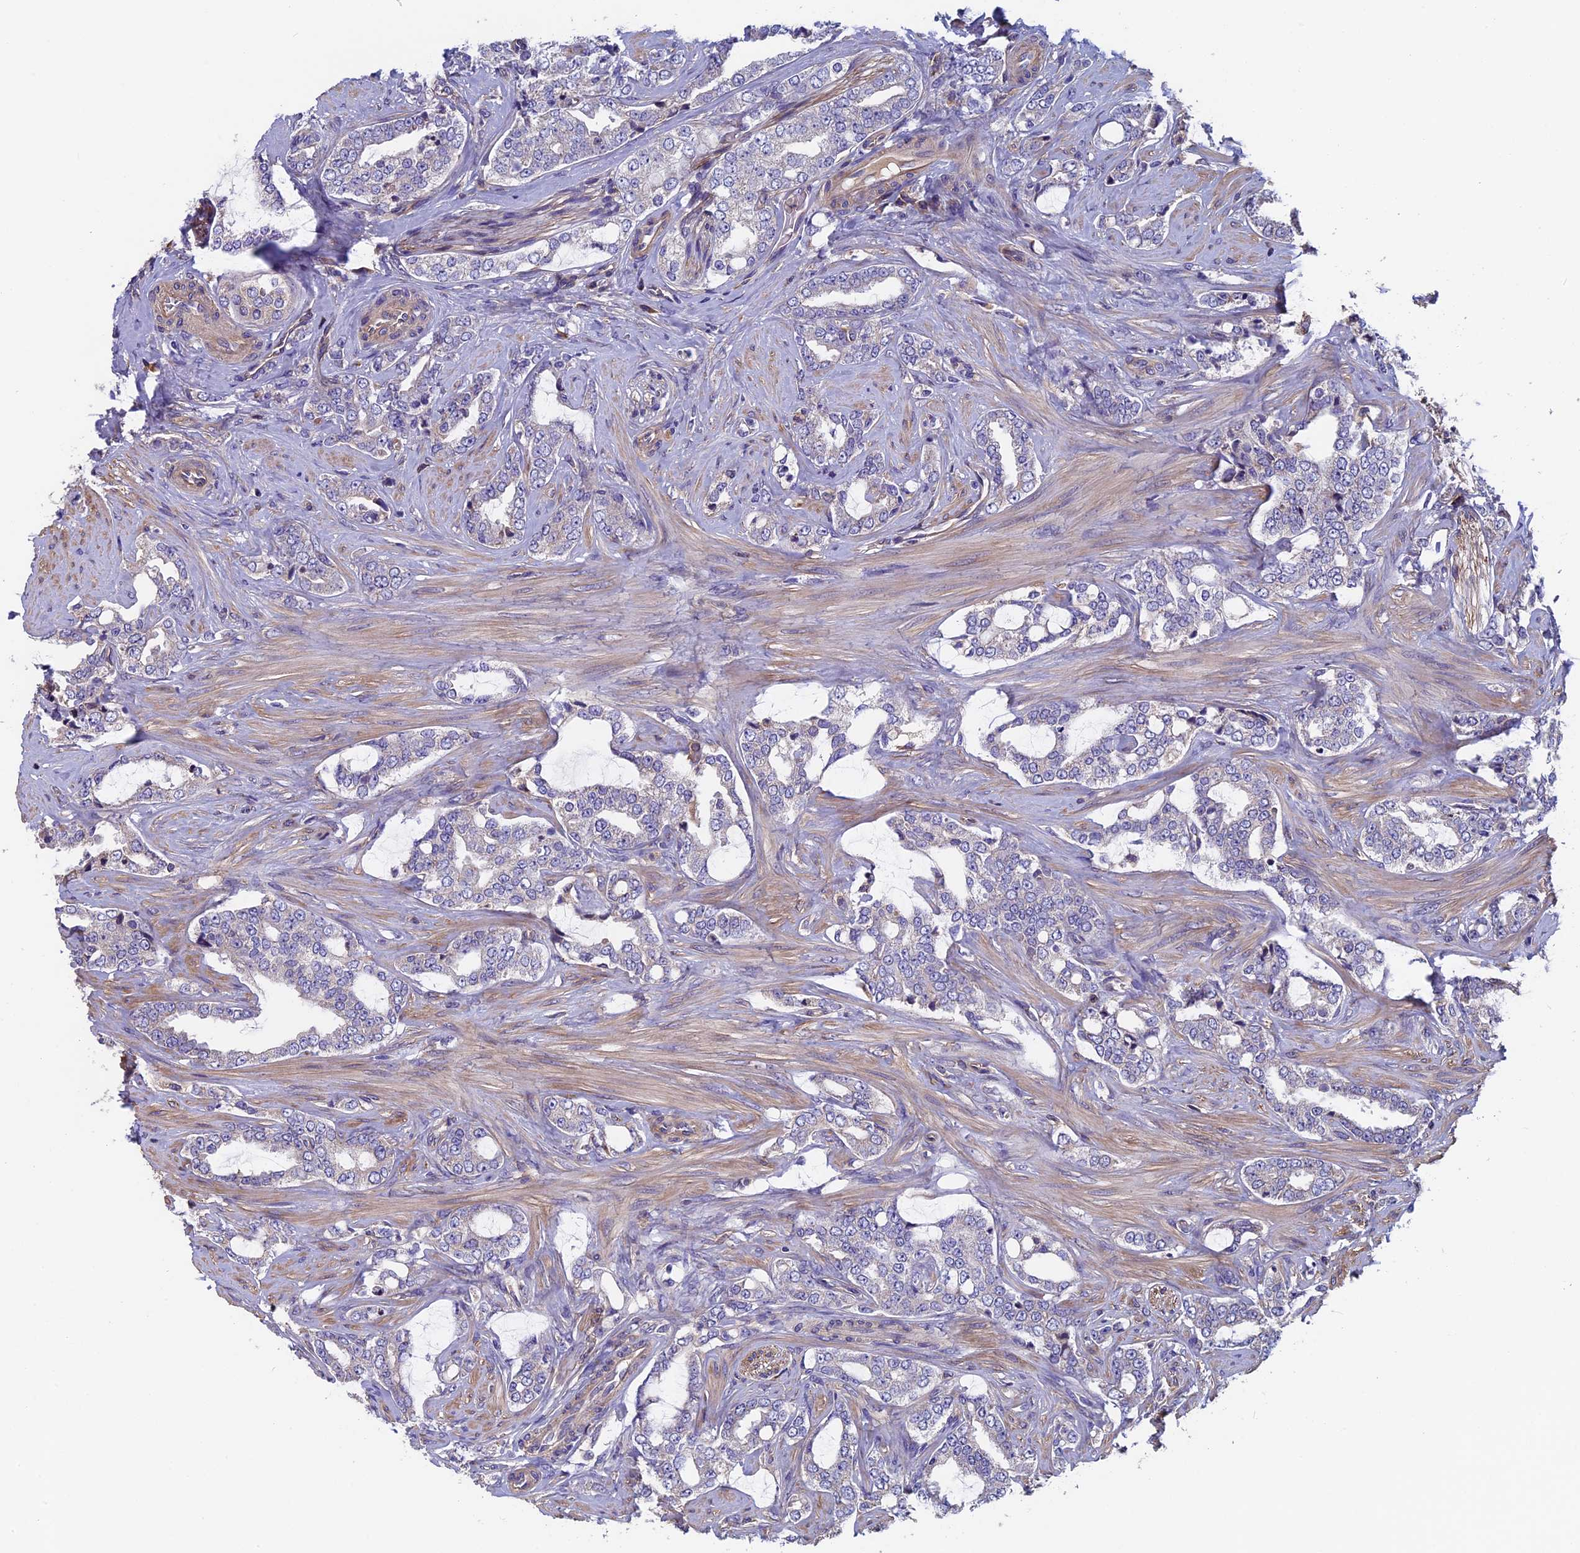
{"staining": {"intensity": "negative", "quantity": "none", "location": "none"}, "tissue": "prostate cancer", "cell_type": "Tumor cells", "image_type": "cancer", "snomed": [{"axis": "morphology", "description": "Adenocarcinoma, High grade"}, {"axis": "topography", "description": "Prostate"}], "caption": "IHC image of high-grade adenocarcinoma (prostate) stained for a protein (brown), which shows no staining in tumor cells.", "gene": "CCDC153", "patient": {"sex": "male", "age": 64}}